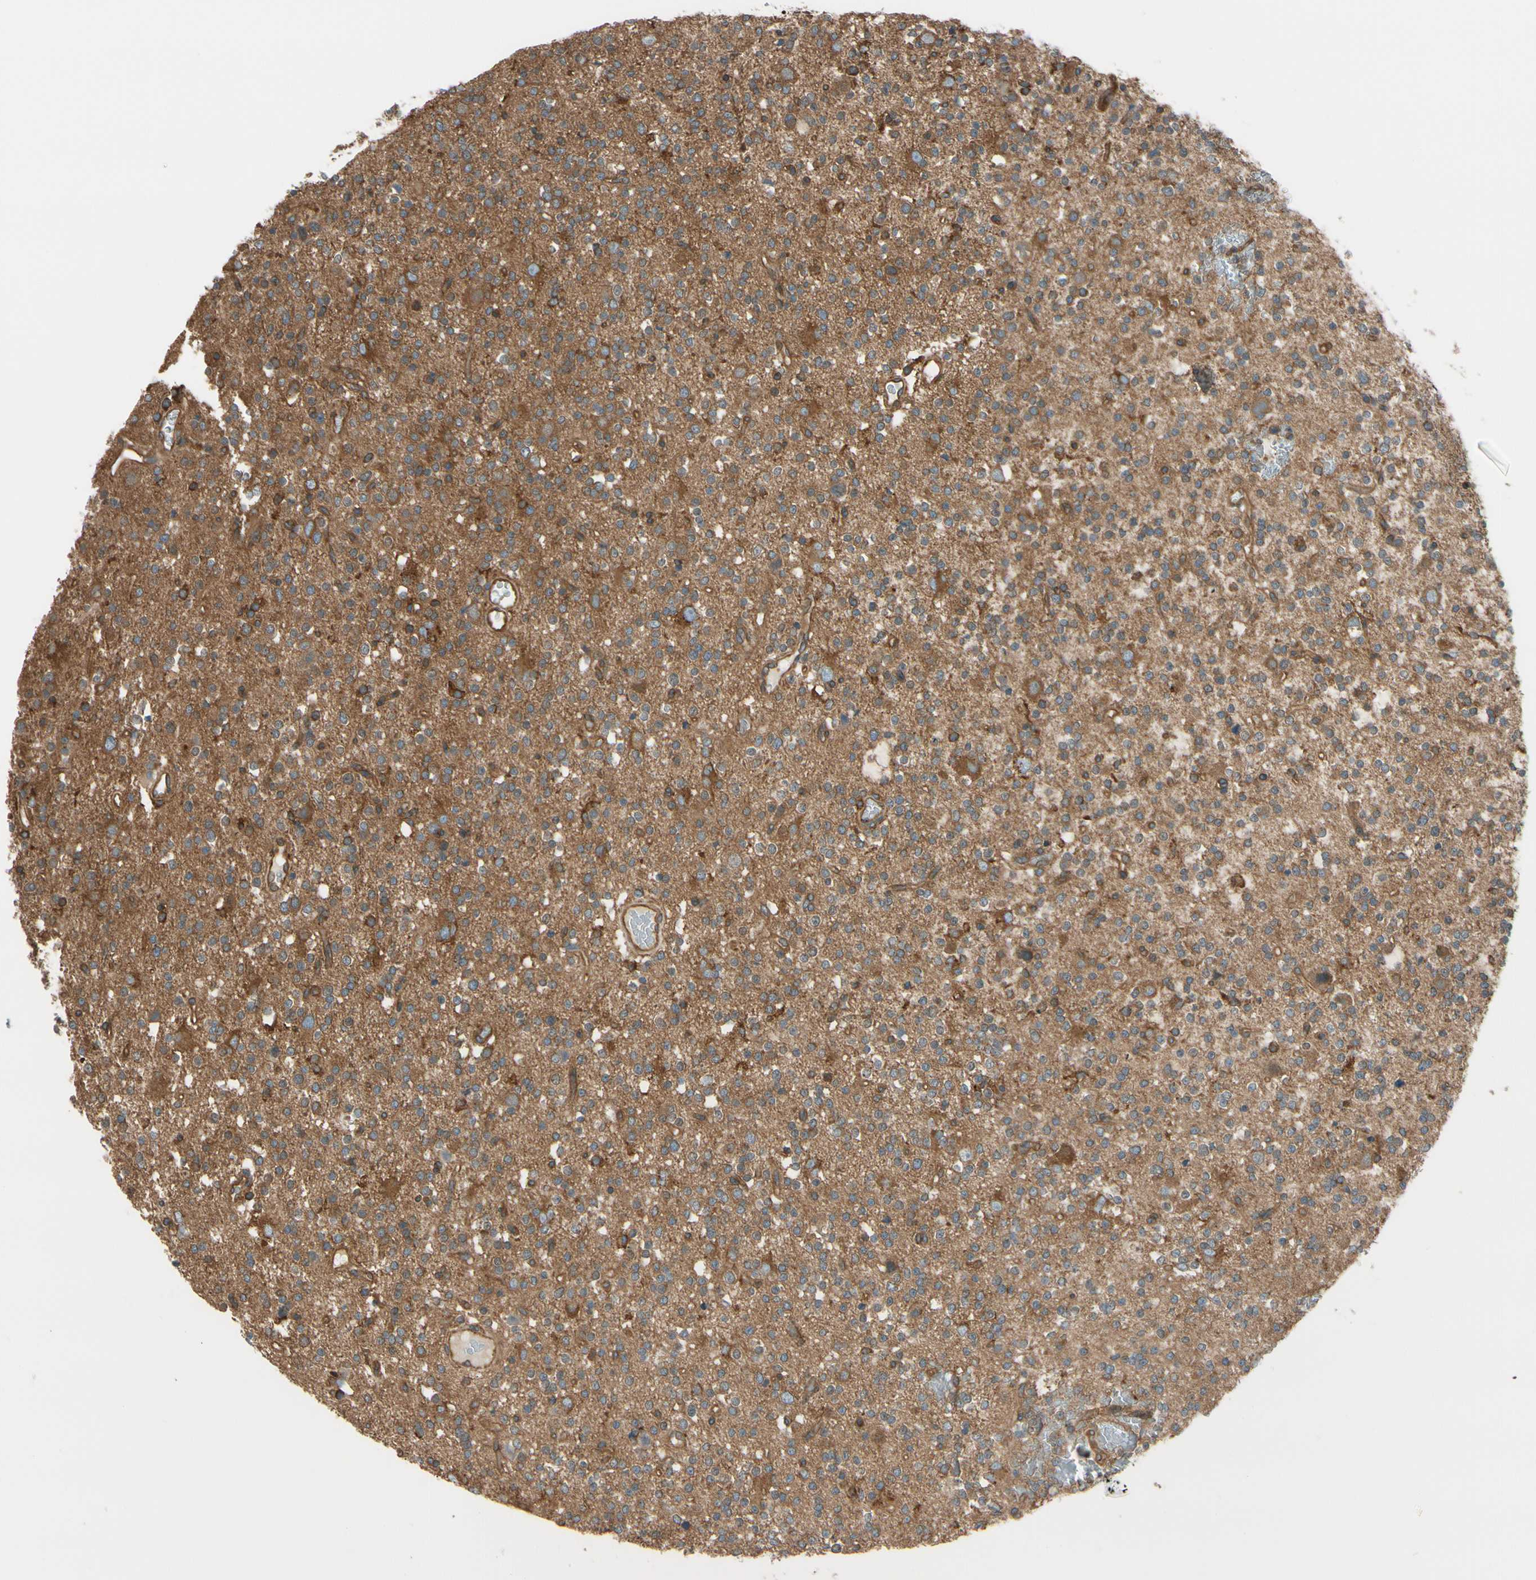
{"staining": {"intensity": "moderate", "quantity": ">75%", "location": "cytoplasmic/membranous"}, "tissue": "glioma", "cell_type": "Tumor cells", "image_type": "cancer", "snomed": [{"axis": "morphology", "description": "Glioma, malignant, High grade"}, {"axis": "topography", "description": "Brain"}], "caption": "An immunohistochemistry (IHC) photomicrograph of neoplastic tissue is shown. Protein staining in brown labels moderate cytoplasmic/membranous positivity in glioma within tumor cells.", "gene": "EPS15", "patient": {"sex": "male", "age": 47}}